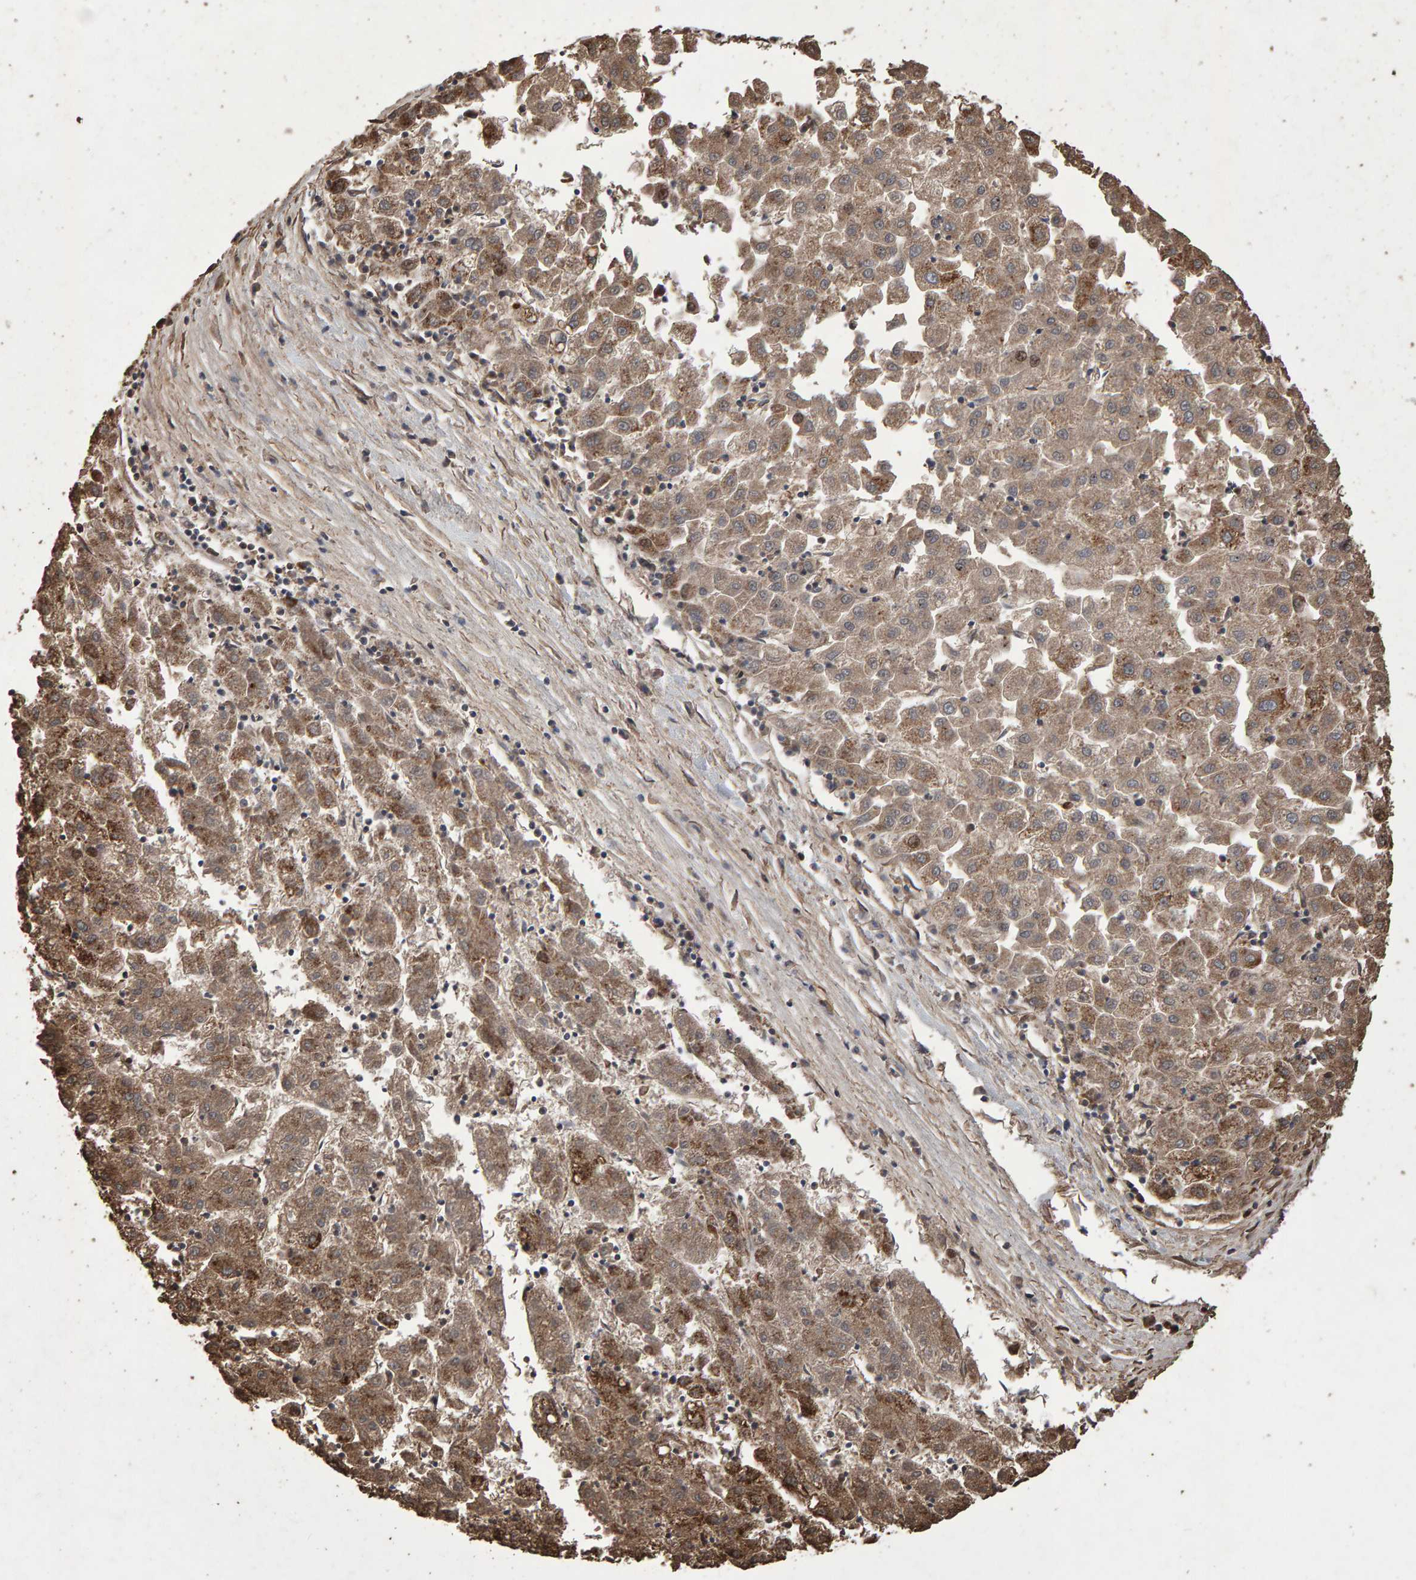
{"staining": {"intensity": "moderate", "quantity": ">75%", "location": "cytoplasmic/membranous"}, "tissue": "liver cancer", "cell_type": "Tumor cells", "image_type": "cancer", "snomed": [{"axis": "morphology", "description": "Carcinoma, Hepatocellular, NOS"}, {"axis": "topography", "description": "Liver"}], "caption": "This is an image of immunohistochemistry (IHC) staining of hepatocellular carcinoma (liver), which shows moderate positivity in the cytoplasmic/membranous of tumor cells.", "gene": "OSBP2", "patient": {"sex": "male", "age": 72}}